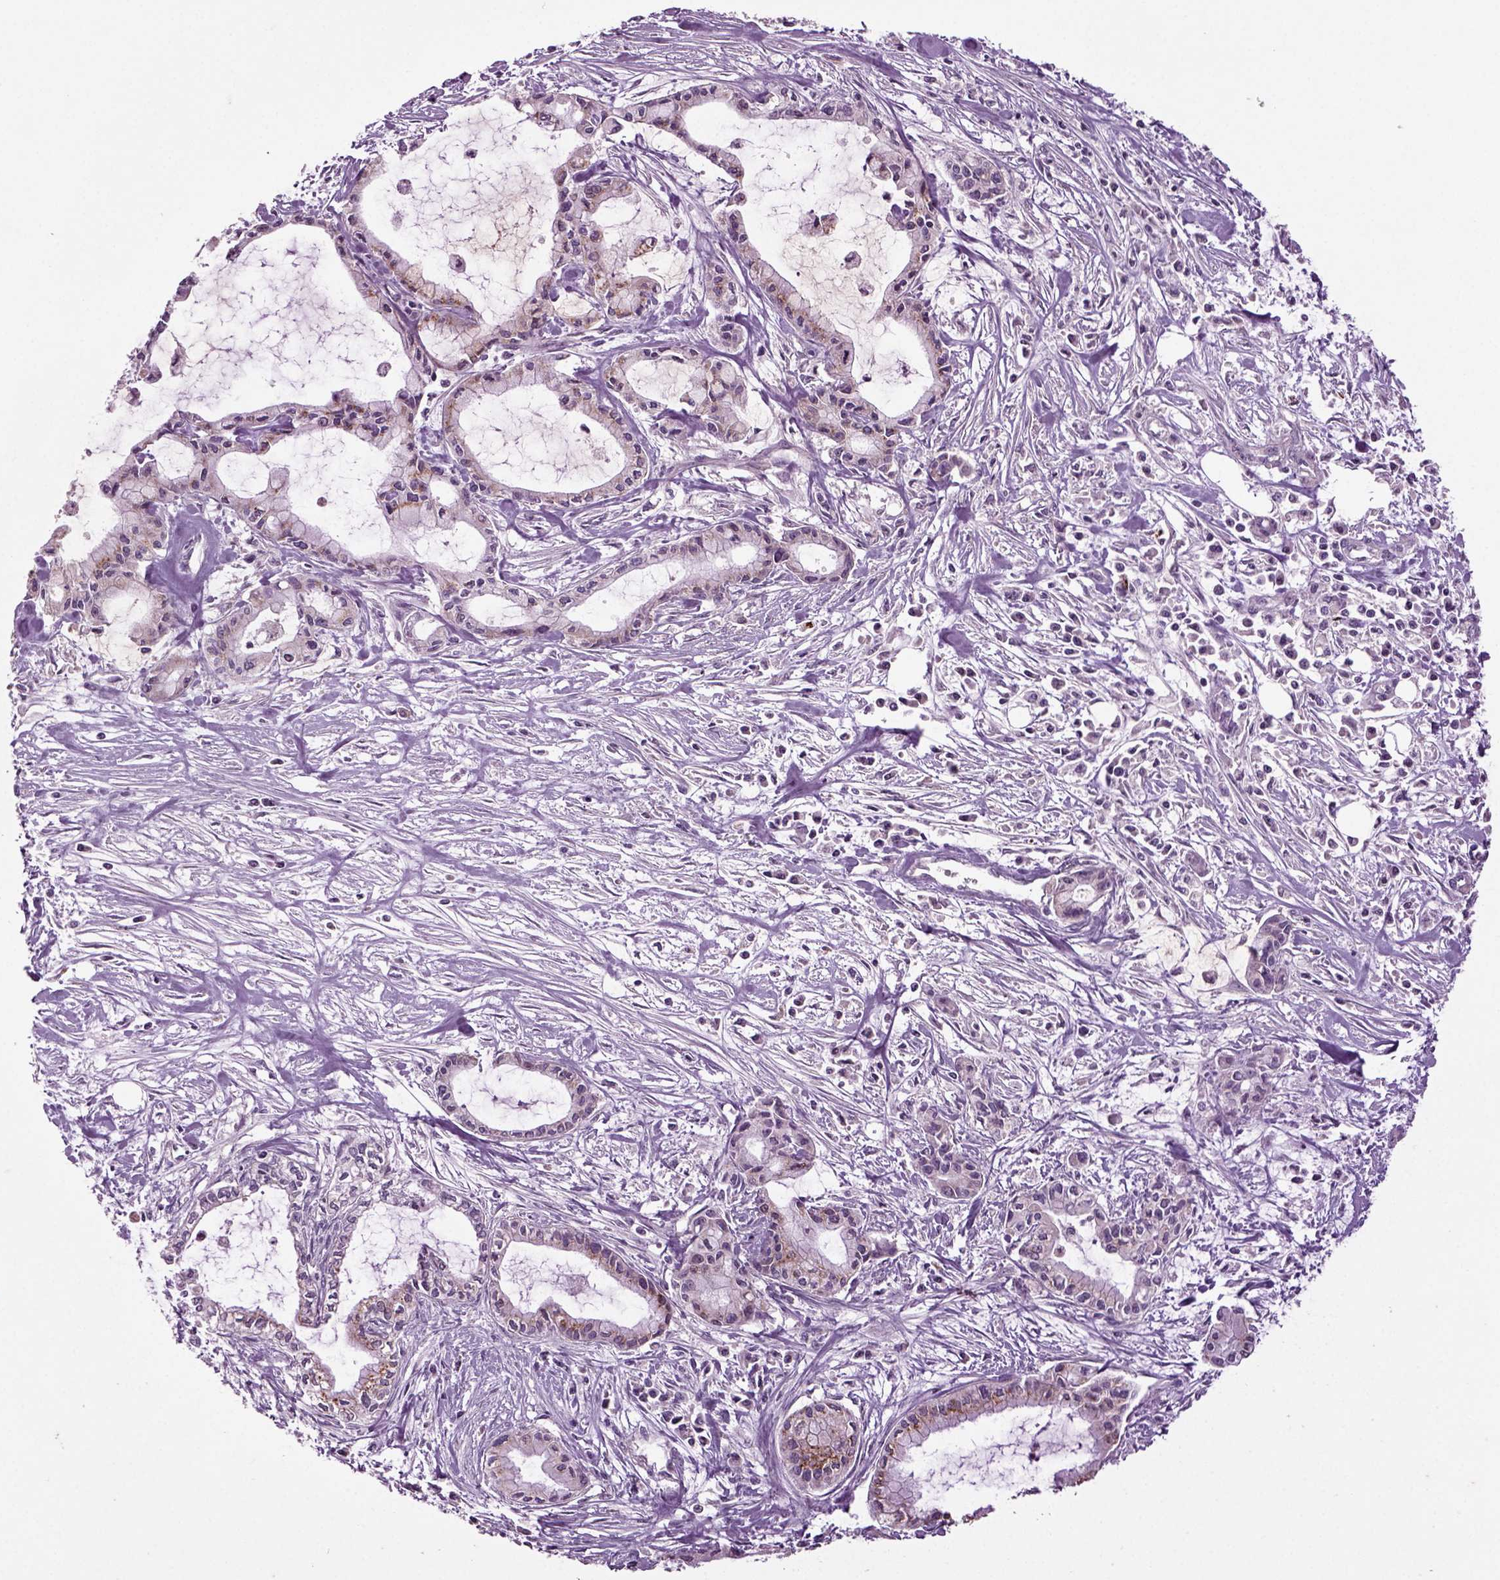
{"staining": {"intensity": "moderate", "quantity": "<25%", "location": "cytoplasmic/membranous"}, "tissue": "pancreatic cancer", "cell_type": "Tumor cells", "image_type": "cancer", "snomed": [{"axis": "morphology", "description": "Adenocarcinoma, NOS"}, {"axis": "topography", "description": "Pancreas"}], "caption": "Pancreatic adenocarcinoma stained with immunohistochemistry (IHC) reveals moderate cytoplasmic/membranous expression in about <25% of tumor cells.", "gene": "SLC17A6", "patient": {"sex": "male", "age": 48}}